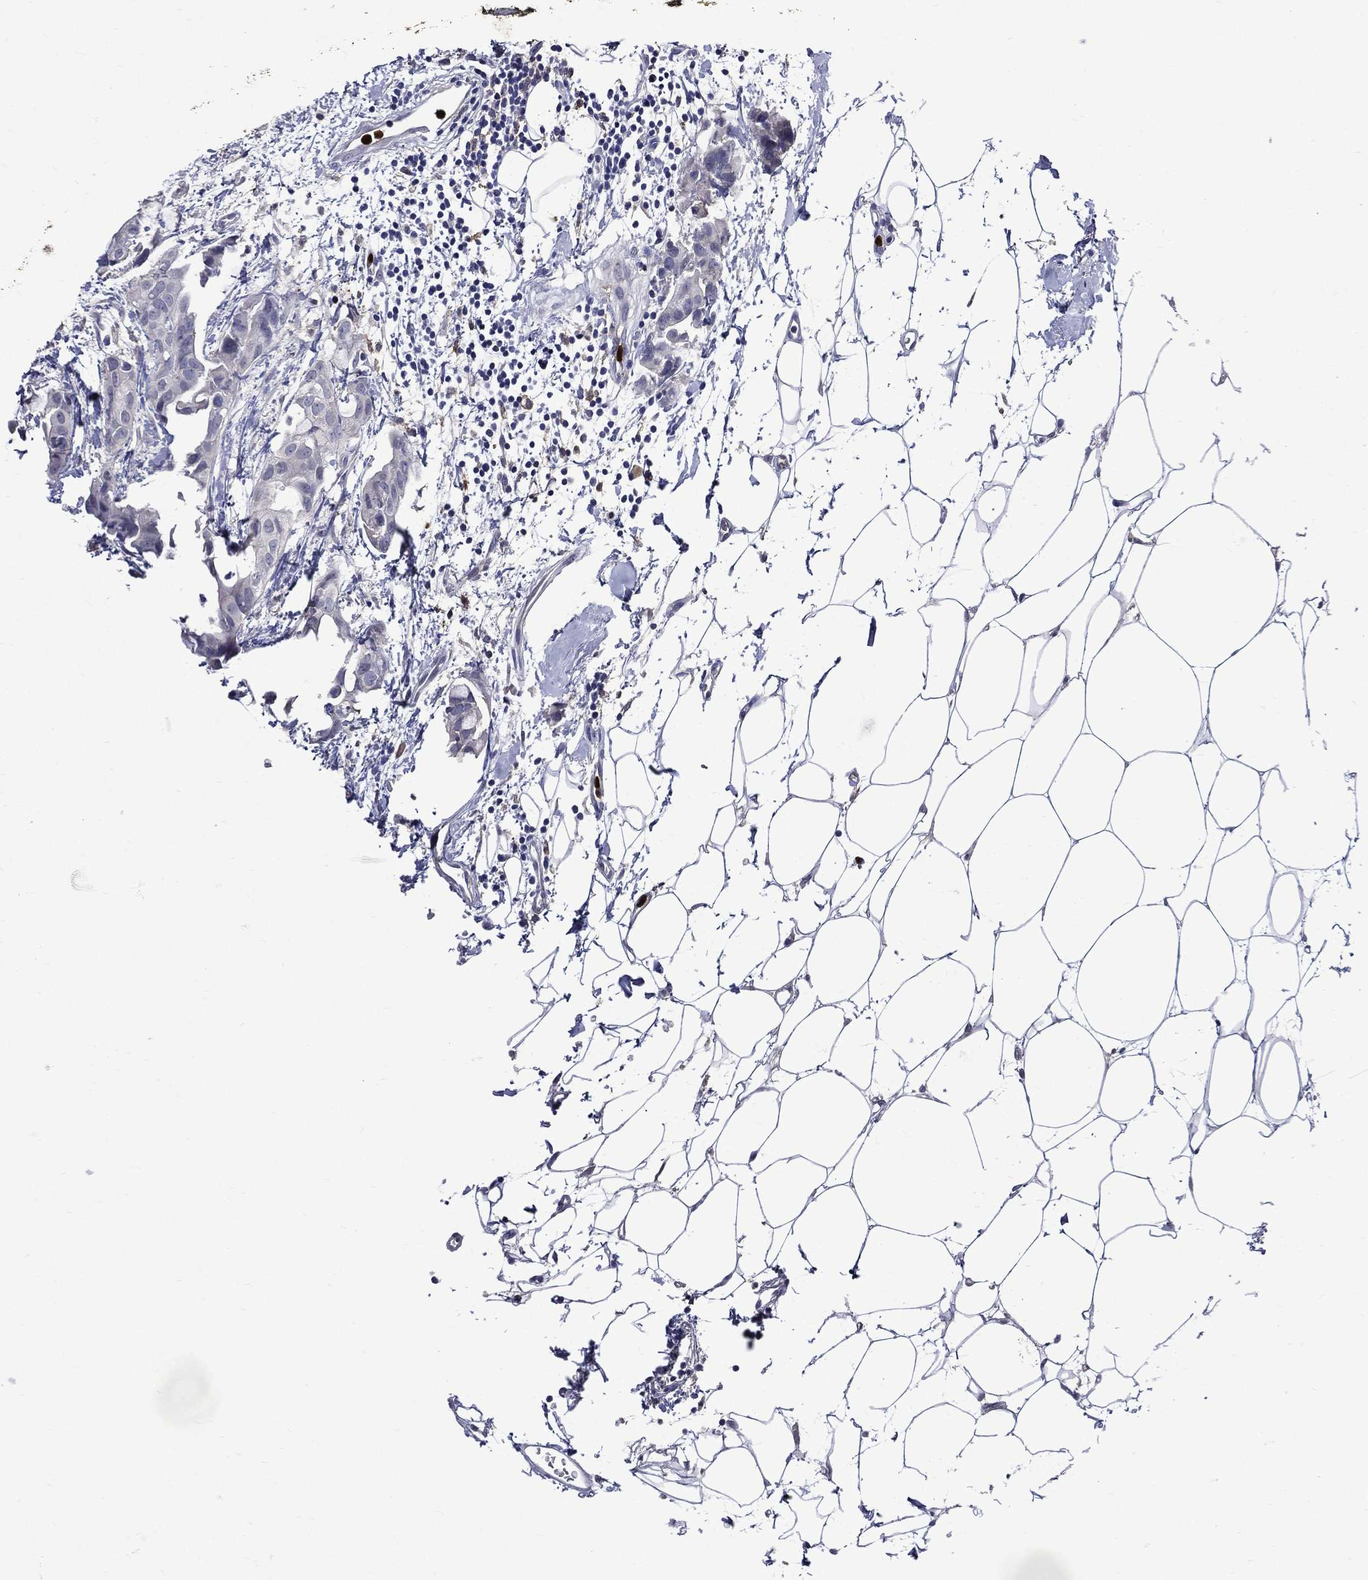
{"staining": {"intensity": "moderate", "quantity": "<25%", "location": "cytoplasmic/membranous"}, "tissue": "breast cancer", "cell_type": "Tumor cells", "image_type": "cancer", "snomed": [{"axis": "morphology", "description": "Normal tissue, NOS"}, {"axis": "morphology", "description": "Duct carcinoma"}, {"axis": "topography", "description": "Breast"}], "caption": "IHC (DAB (3,3'-diaminobenzidine)) staining of breast cancer exhibits moderate cytoplasmic/membranous protein positivity in approximately <25% of tumor cells. (Stains: DAB in brown, nuclei in blue, Microscopy: brightfield microscopy at high magnification).", "gene": "GPR171", "patient": {"sex": "female", "age": 40}}